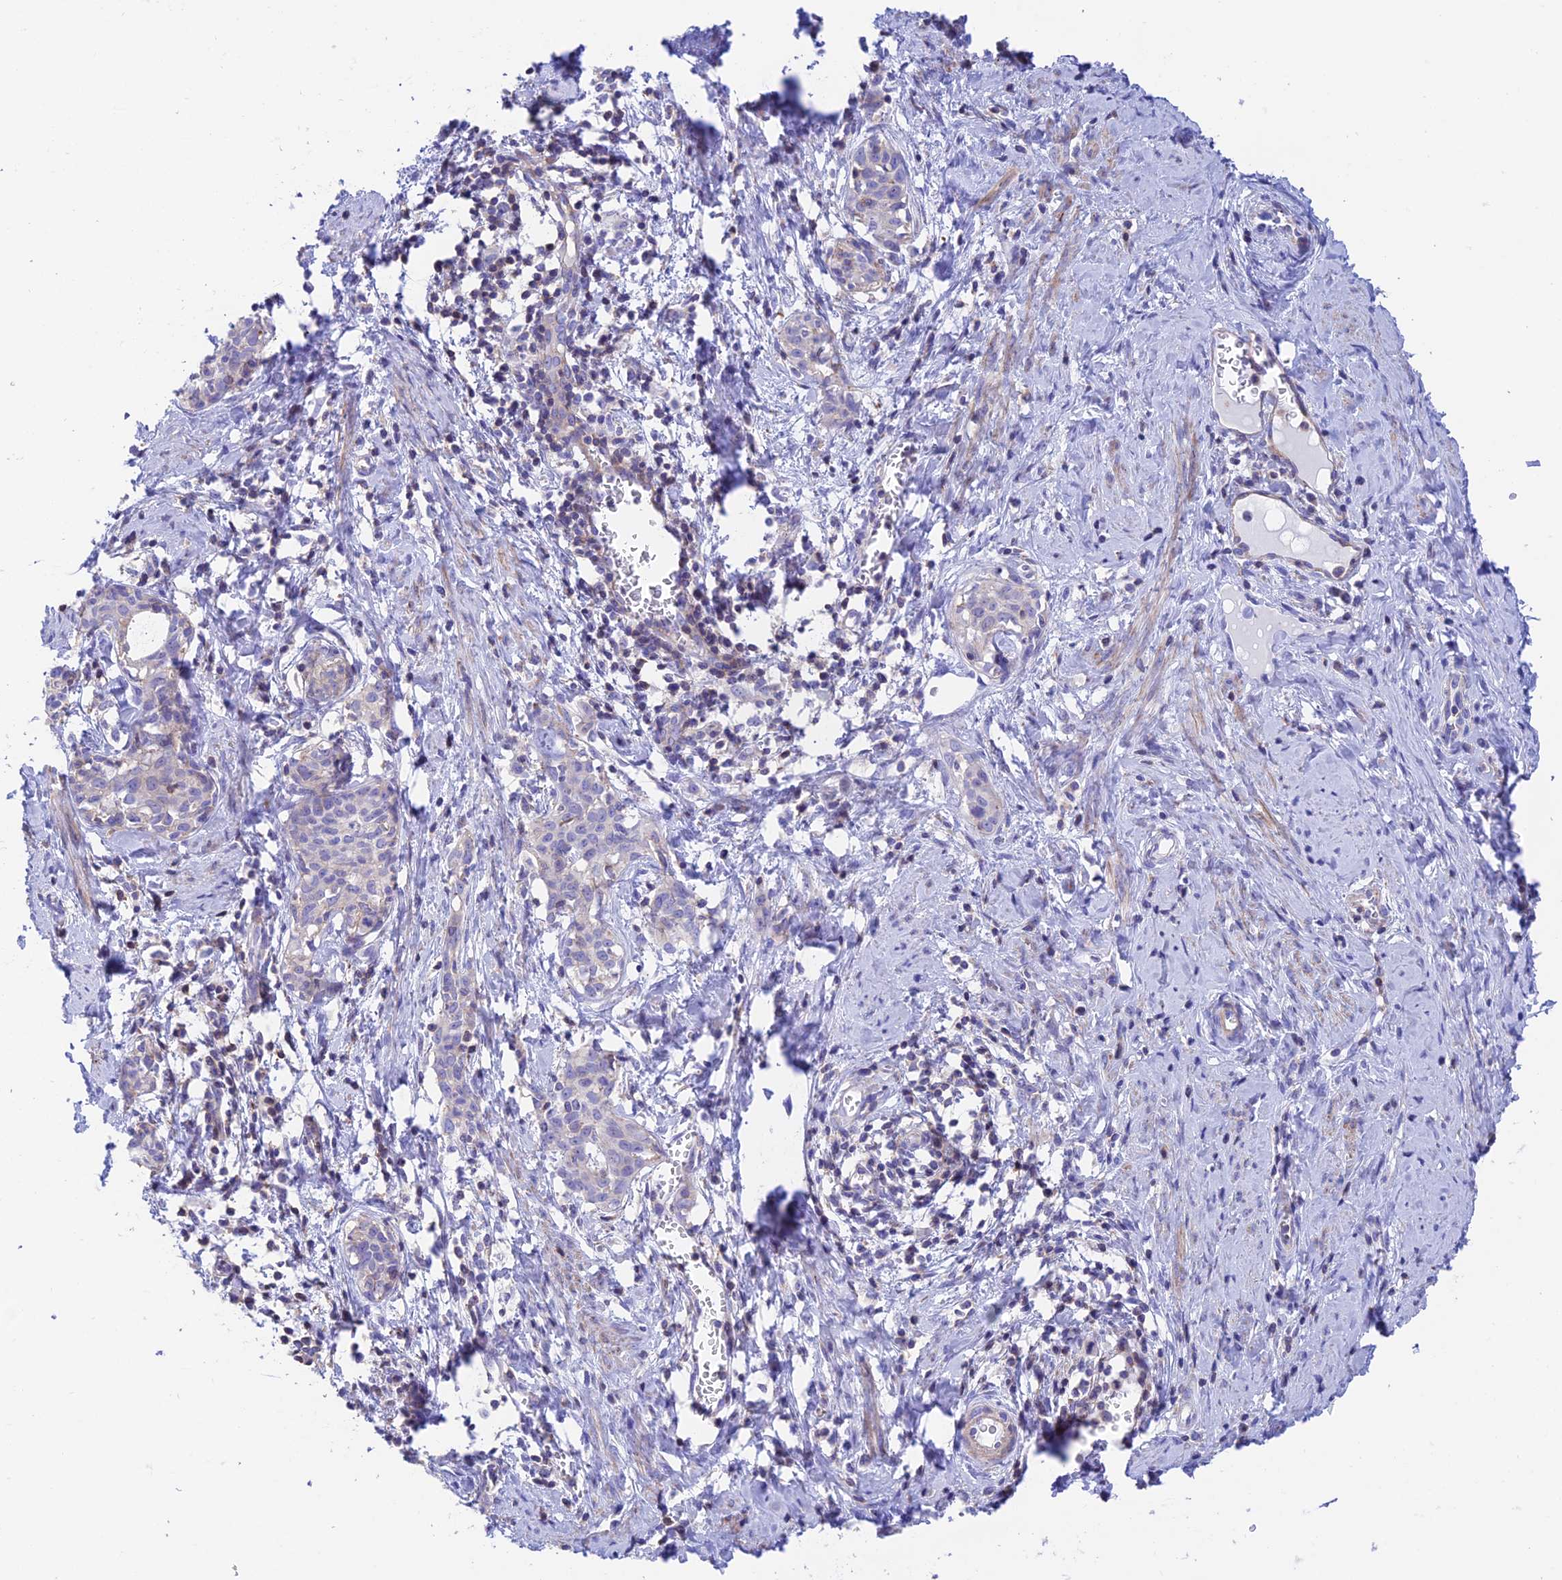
{"staining": {"intensity": "negative", "quantity": "none", "location": "none"}, "tissue": "cervical cancer", "cell_type": "Tumor cells", "image_type": "cancer", "snomed": [{"axis": "morphology", "description": "Squamous cell carcinoma, NOS"}, {"axis": "topography", "description": "Cervix"}], "caption": "The micrograph shows no staining of tumor cells in cervical squamous cell carcinoma. The staining was performed using DAB (3,3'-diaminobenzidine) to visualize the protein expression in brown, while the nuclei were stained in blue with hematoxylin (Magnification: 20x).", "gene": "PRIM1", "patient": {"sex": "female", "age": 52}}